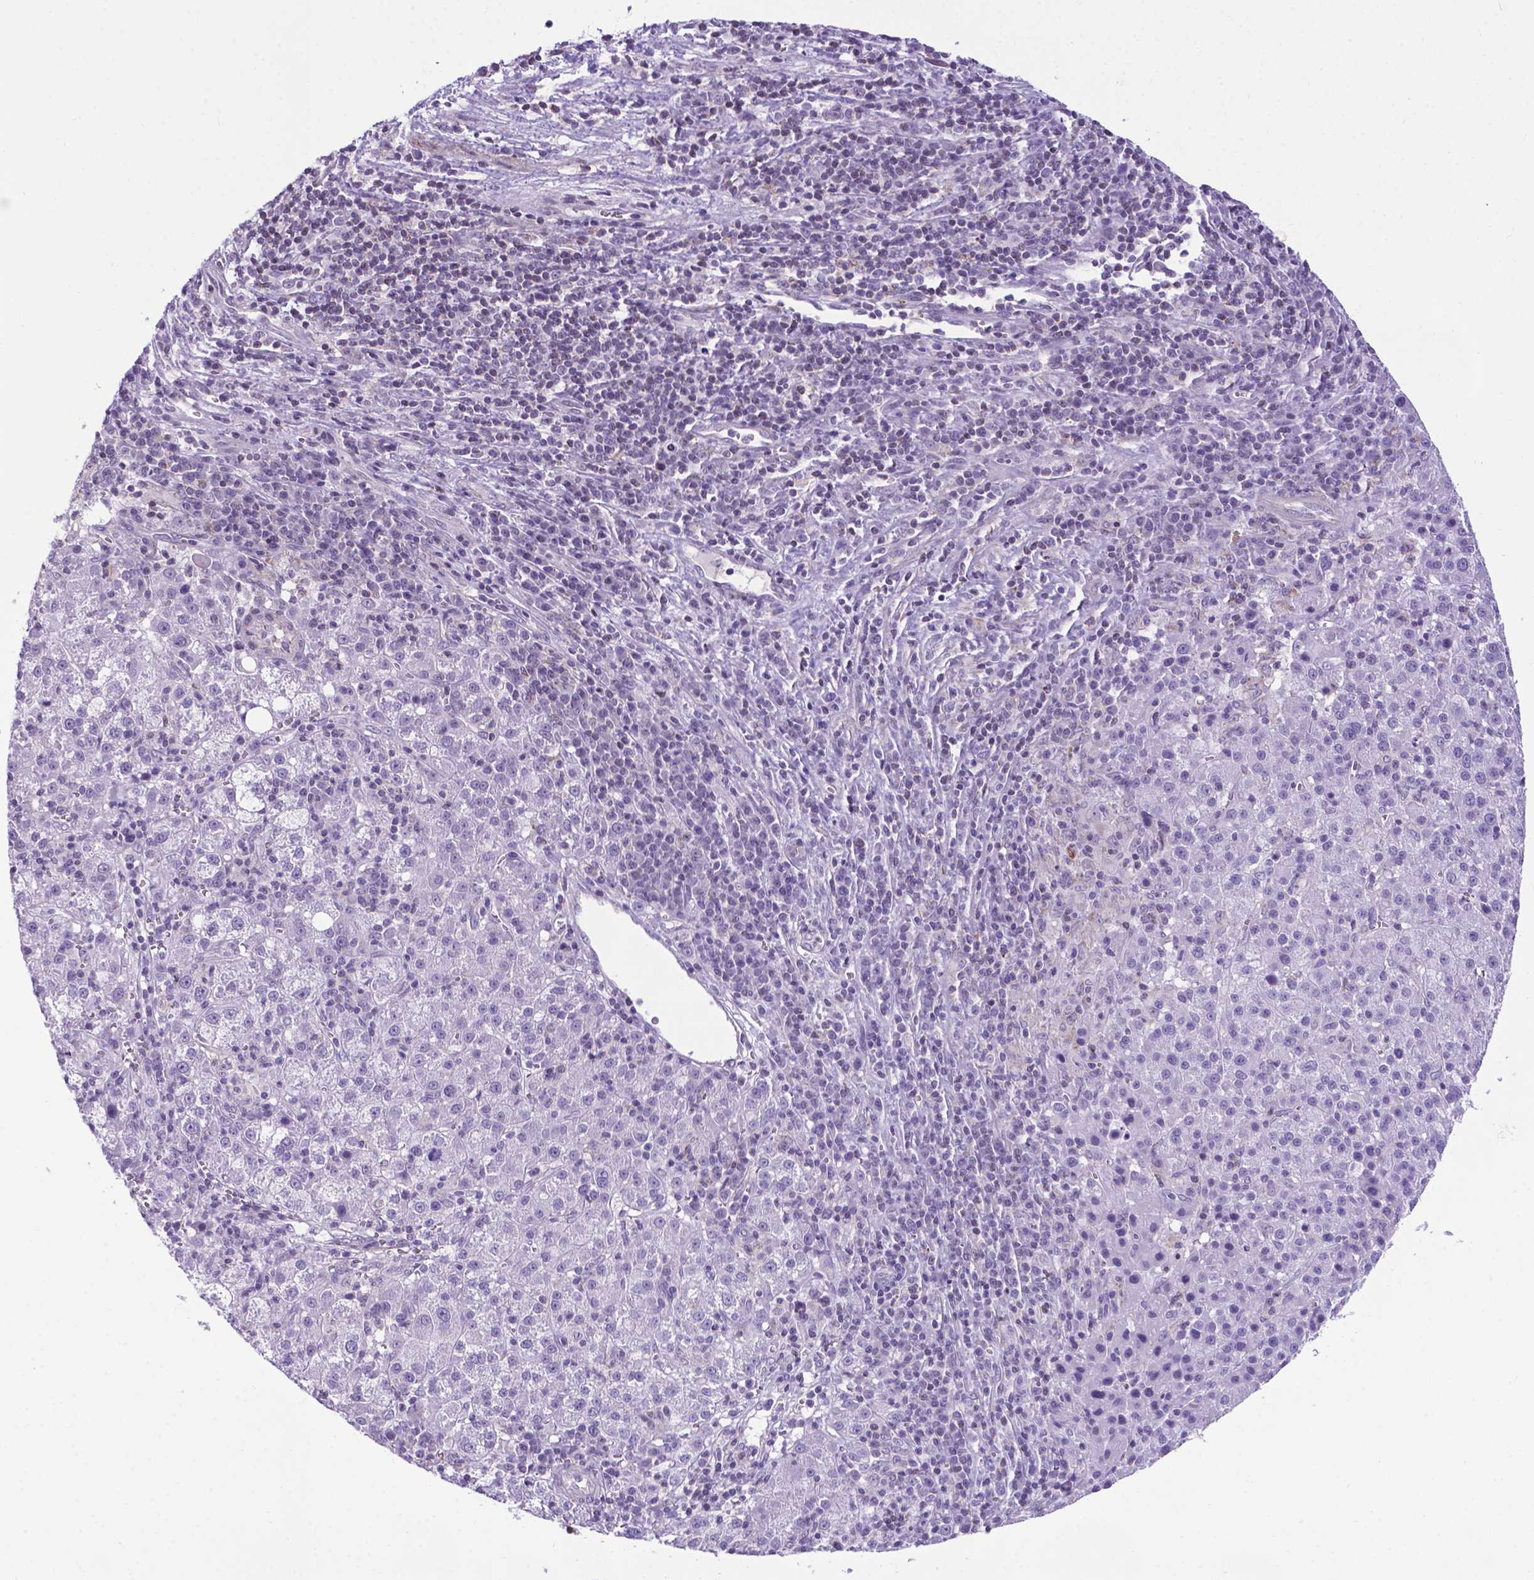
{"staining": {"intensity": "negative", "quantity": "none", "location": "none"}, "tissue": "liver cancer", "cell_type": "Tumor cells", "image_type": "cancer", "snomed": [{"axis": "morphology", "description": "Carcinoma, Hepatocellular, NOS"}, {"axis": "topography", "description": "Liver"}], "caption": "IHC of liver cancer (hepatocellular carcinoma) exhibits no expression in tumor cells.", "gene": "POU3F3", "patient": {"sex": "female", "age": 60}}